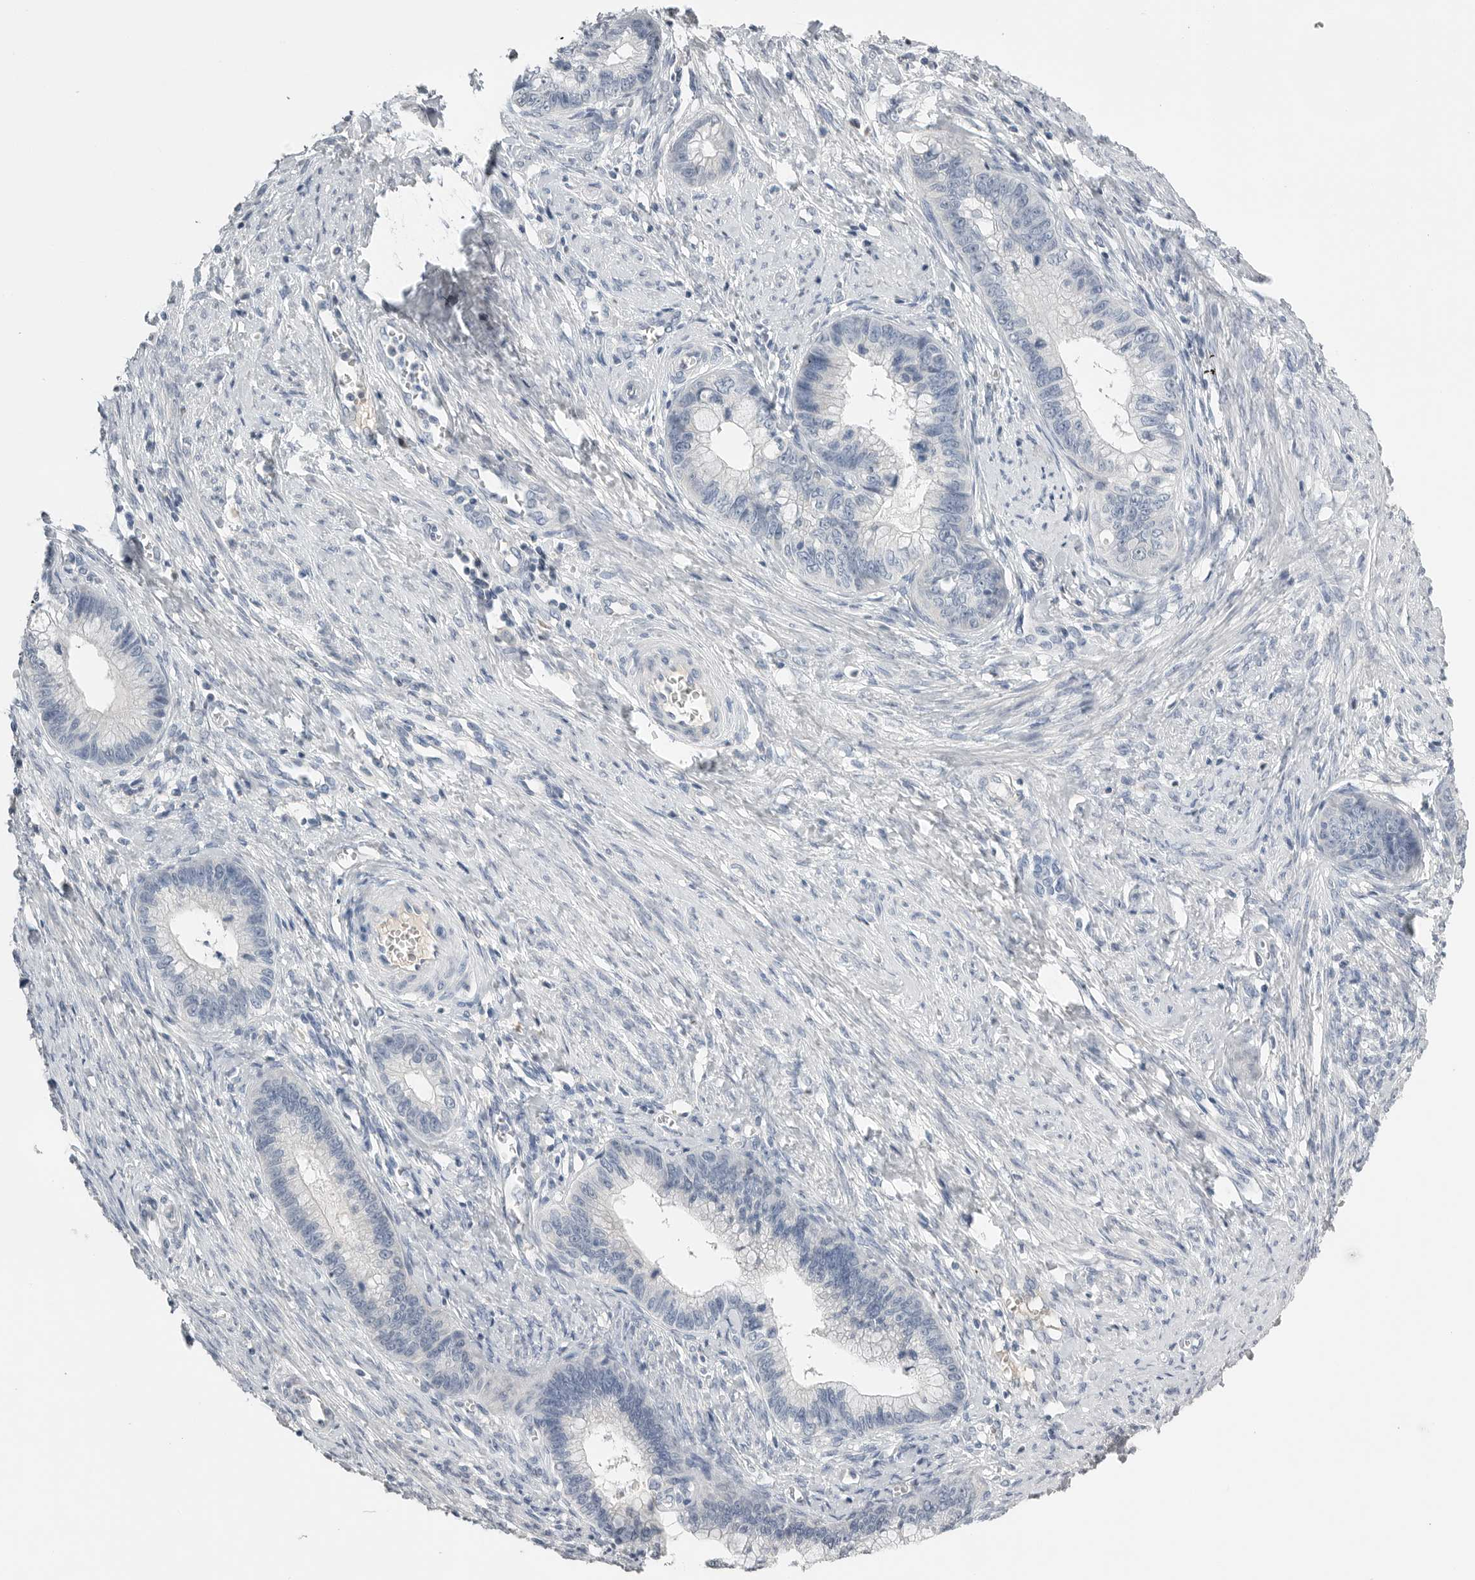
{"staining": {"intensity": "negative", "quantity": "none", "location": "none"}, "tissue": "cervical cancer", "cell_type": "Tumor cells", "image_type": "cancer", "snomed": [{"axis": "morphology", "description": "Adenocarcinoma, NOS"}, {"axis": "topography", "description": "Cervix"}], "caption": "DAB immunohistochemical staining of cervical adenocarcinoma displays no significant staining in tumor cells.", "gene": "FABP6", "patient": {"sex": "female", "age": 44}}